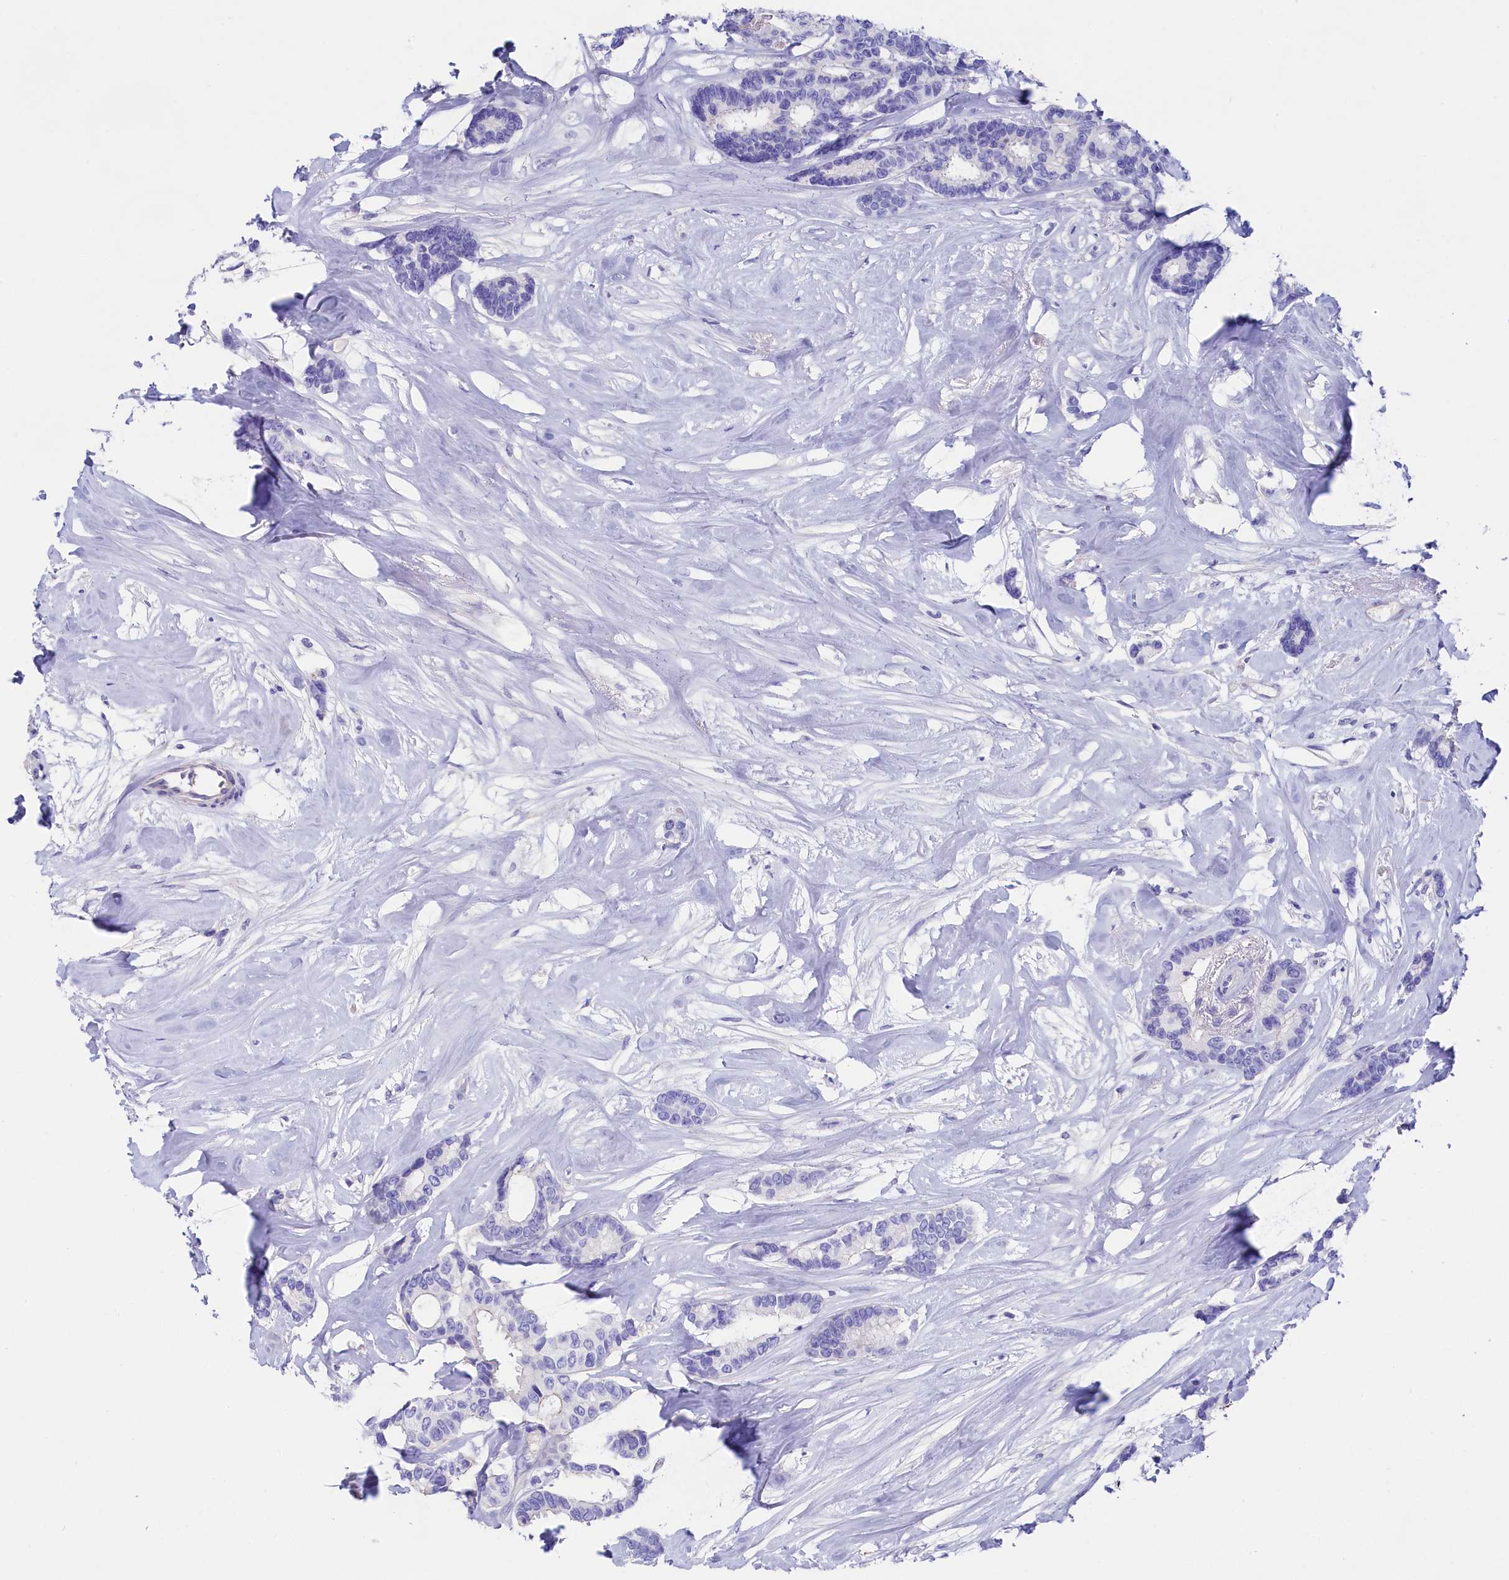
{"staining": {"intensity": "negative", "quantity": "none", "location": "none"}, "tissue": "breast cancer", "cell_type": "Tumor cells", "image_type": "cancer", "snomed": [{"axis": "morphology", "description": "Duct carcinoma"}, {"axis": "topography", "description": "Breast"}], "caption": "Protein analysis of intraductal carcinoma (breast) reveals no significant staining in tumor cells. (DAB IHC, high magnification).", "gene": "SULT2A1", "patient": {"sex": "female", "age": 87}}